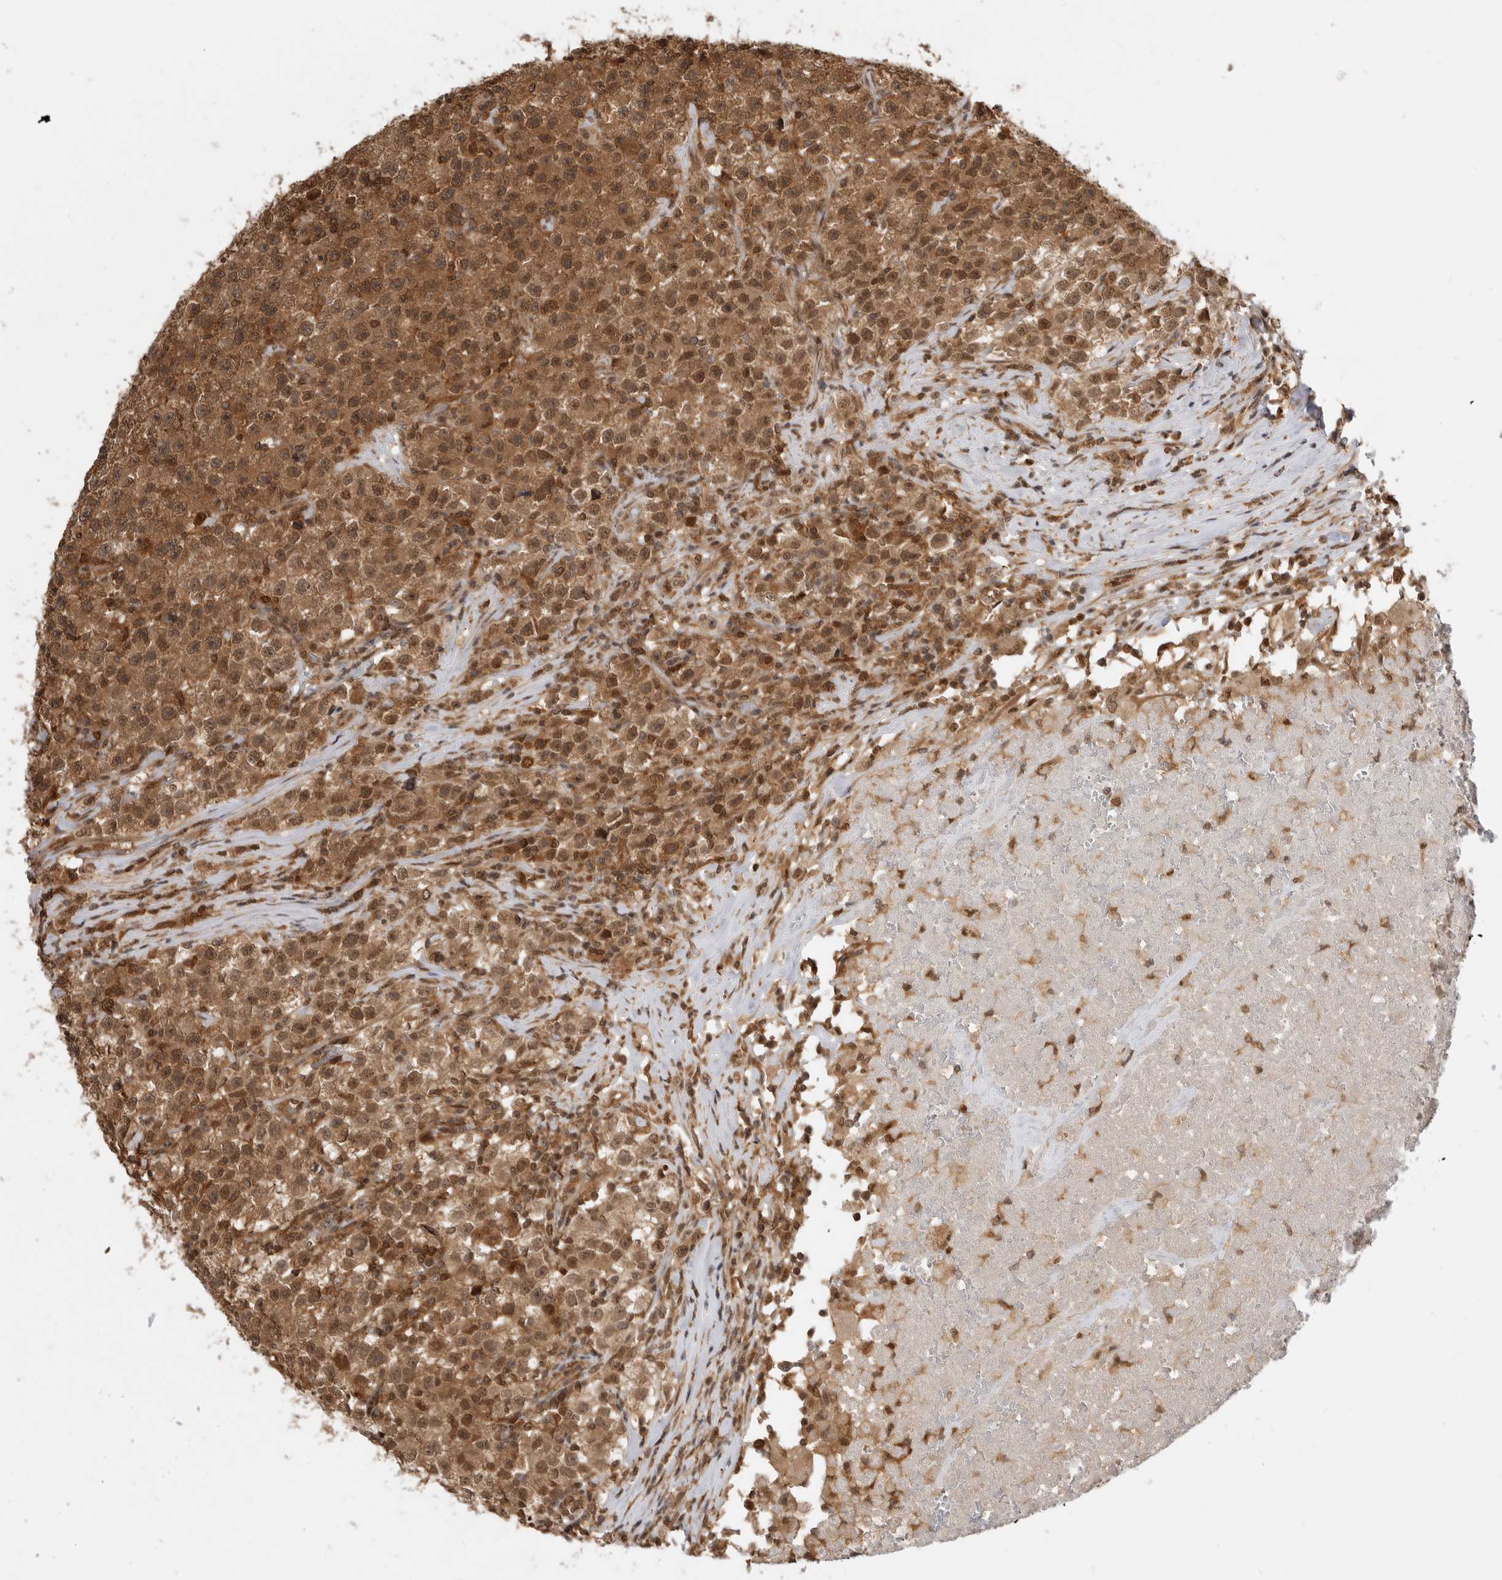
{"staining": {"intensity": "moderate", "quantity": ">75%", "location": "cytoplasmic/membranous,nuclear"}, "tissue": "testis cancer", "cell_type": "Tumor cells", "image_type": "cancer", "snomed": [{"axis": "morphology", "description": "Seminoma, NOS"}, {"axis": "topography", "description": "Testis"}], "caption": "Testis cancer stained with immunohistochemistry (IHC) shows moderate cytoplasmic/membranous and nuclear staining in about >75% of tumor cells. The staining was performed using DAB (3,3'-diaminobenzidine), with brown indicating positive protein expression. Nuclei are stained blue with hematoxylin.", "gene": "ADPRS", "patient": {"sex": "male", "age": 22}}